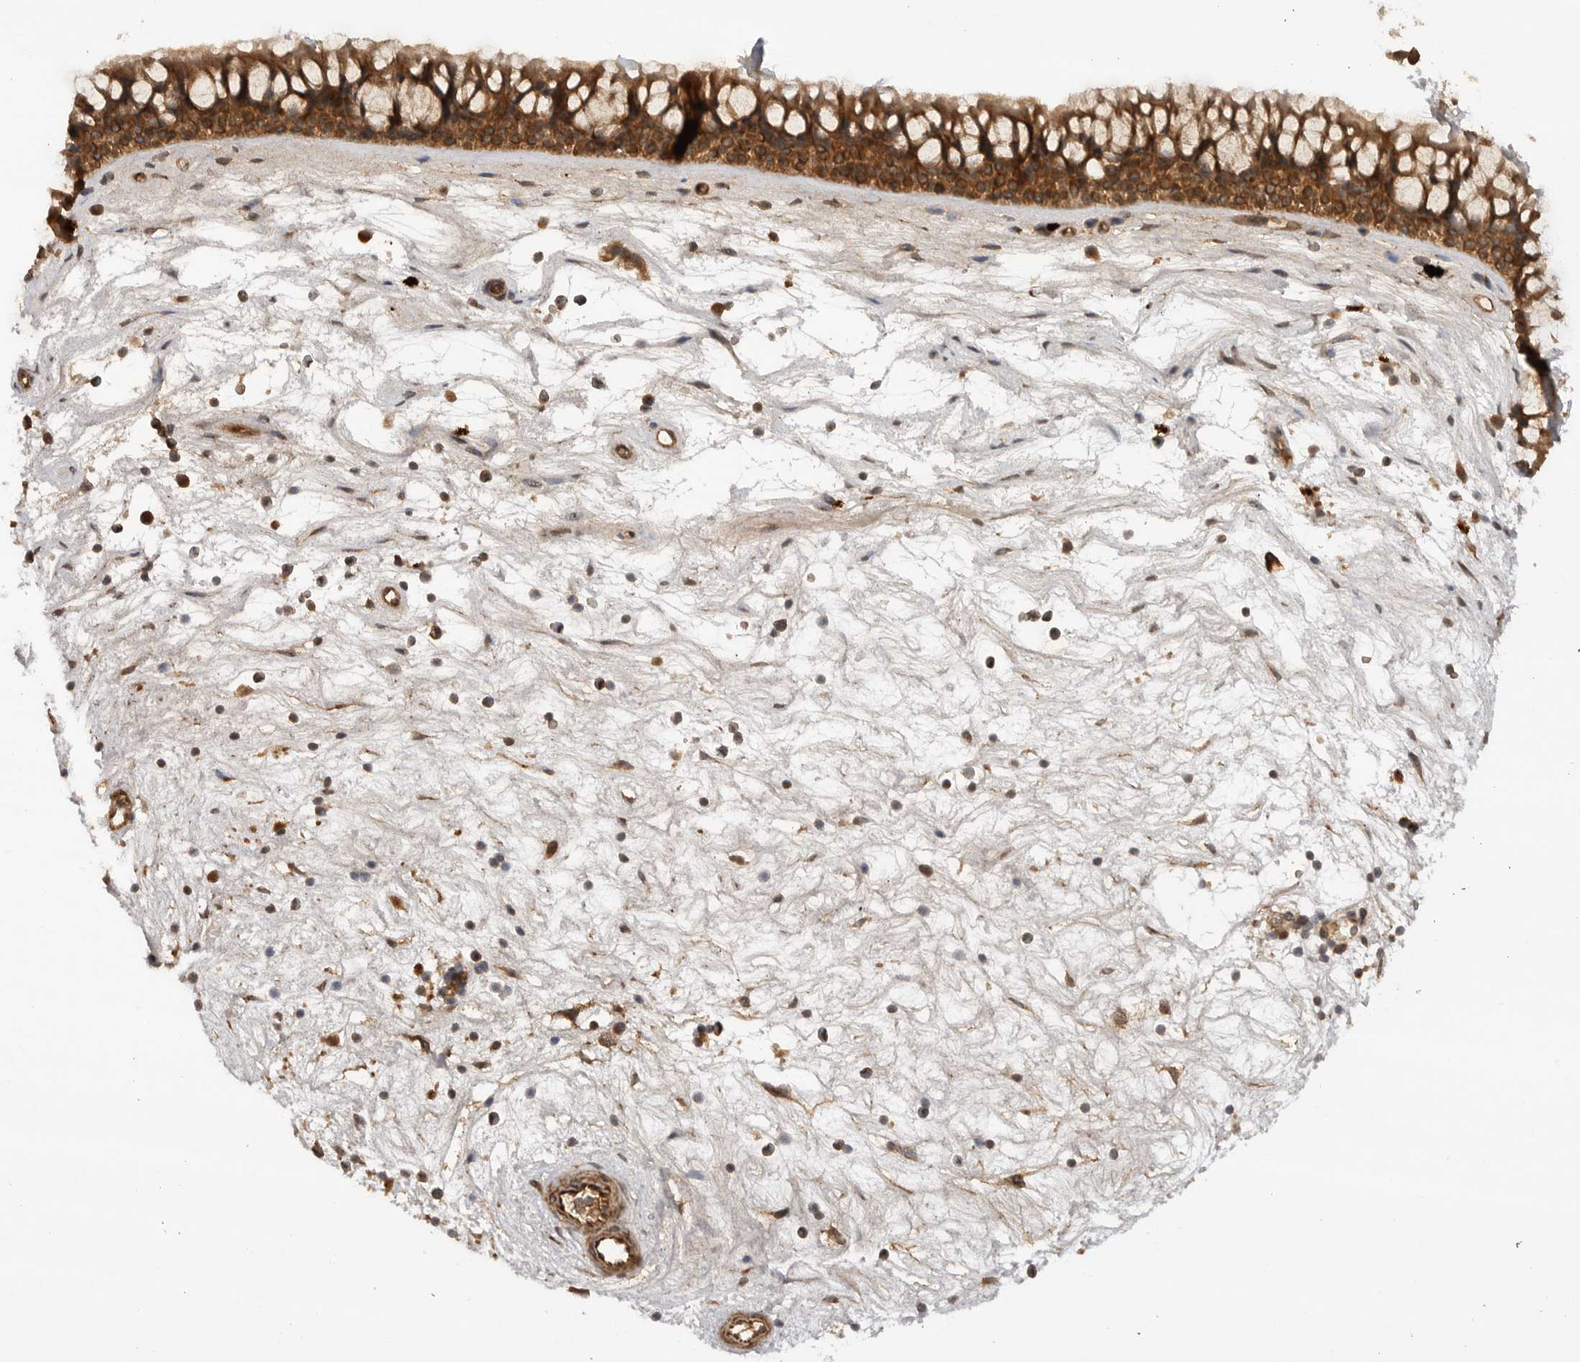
{"staining": {"intensity": "strong", "quantity": ">75%", "location": "cytoplasmic/membranous"}, "tissue": "nasopharynx", "cell_type": "Respiratory epithelial cells", "image_type": "normal", "snomed": [{"axis": "morphology", "description": "Normal tissue, NOS"}, {"axis": "topography", "description": "Nasopharynx"}], "caption": "Immunohistochemical staining of unremarkable nasopharynx reveals >75% levels of strong cytoplasmic/membranous protein expression in approximately >75% of respiratory epithelial cells.", "gene": "PRDX4", "patient": {"sex": "male", "age": 64}}